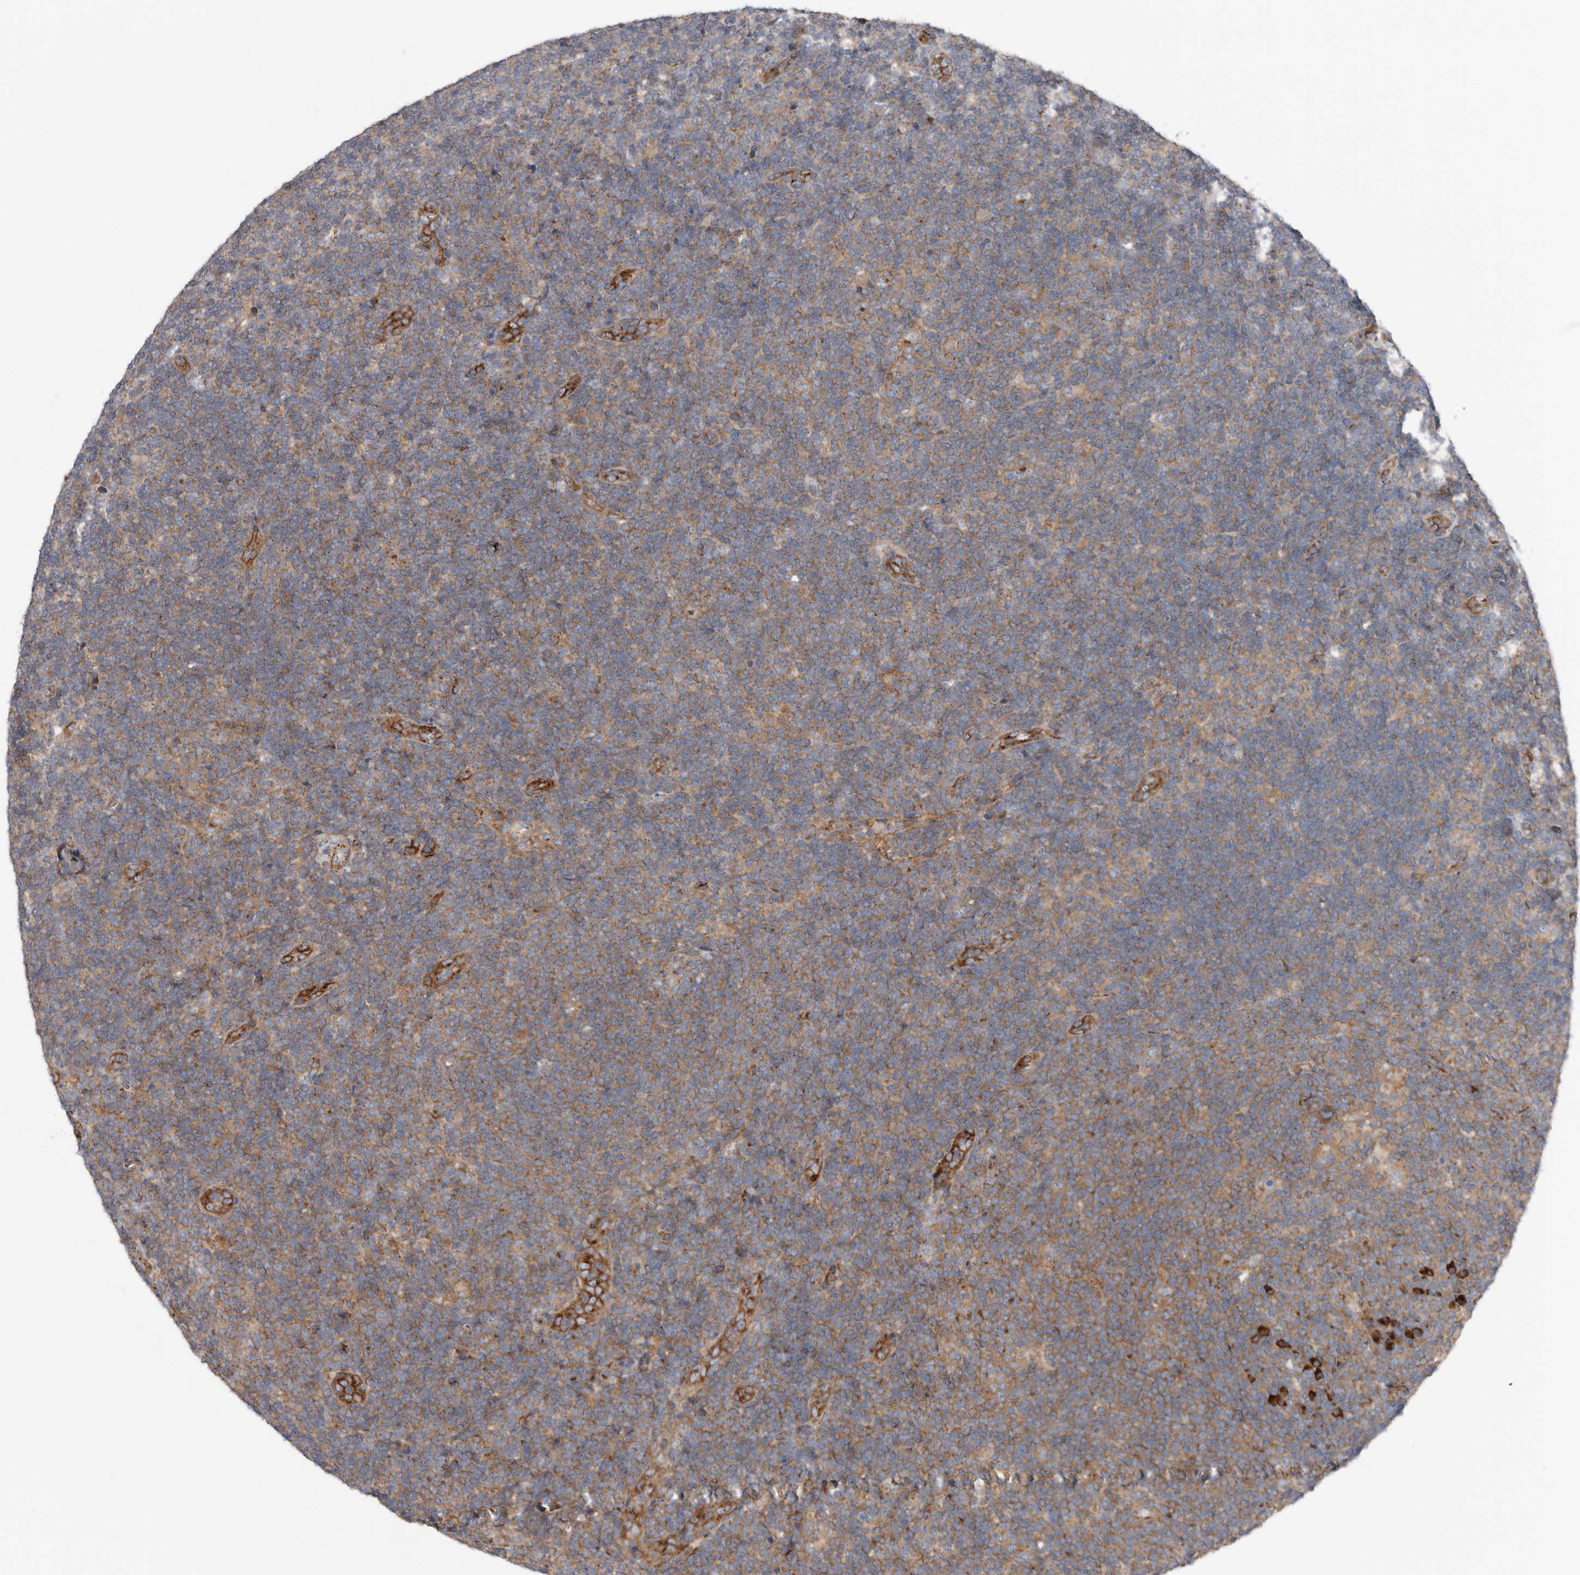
{"staining": {"intensity": "weak", "quantity": ">75%", "location": "cytoplasmic/membranous"}, "tissue": "lymphoma", "cell_type": "Tumor cells", "image_type": "cancer", "snomed": [{"axis": "morphology", "description": "Hodgkin's disease, NOS"}, {"axis": "topography", "description": "Lymph node"}], "caption": "A histopathology image of human Hodgkin's disease stained for a protein demonstrates weak cytoplasmic/membranous brown staining in tumor cells.", "gene": "LUZP1", "patient": {"sex": "female", "age": 57}}